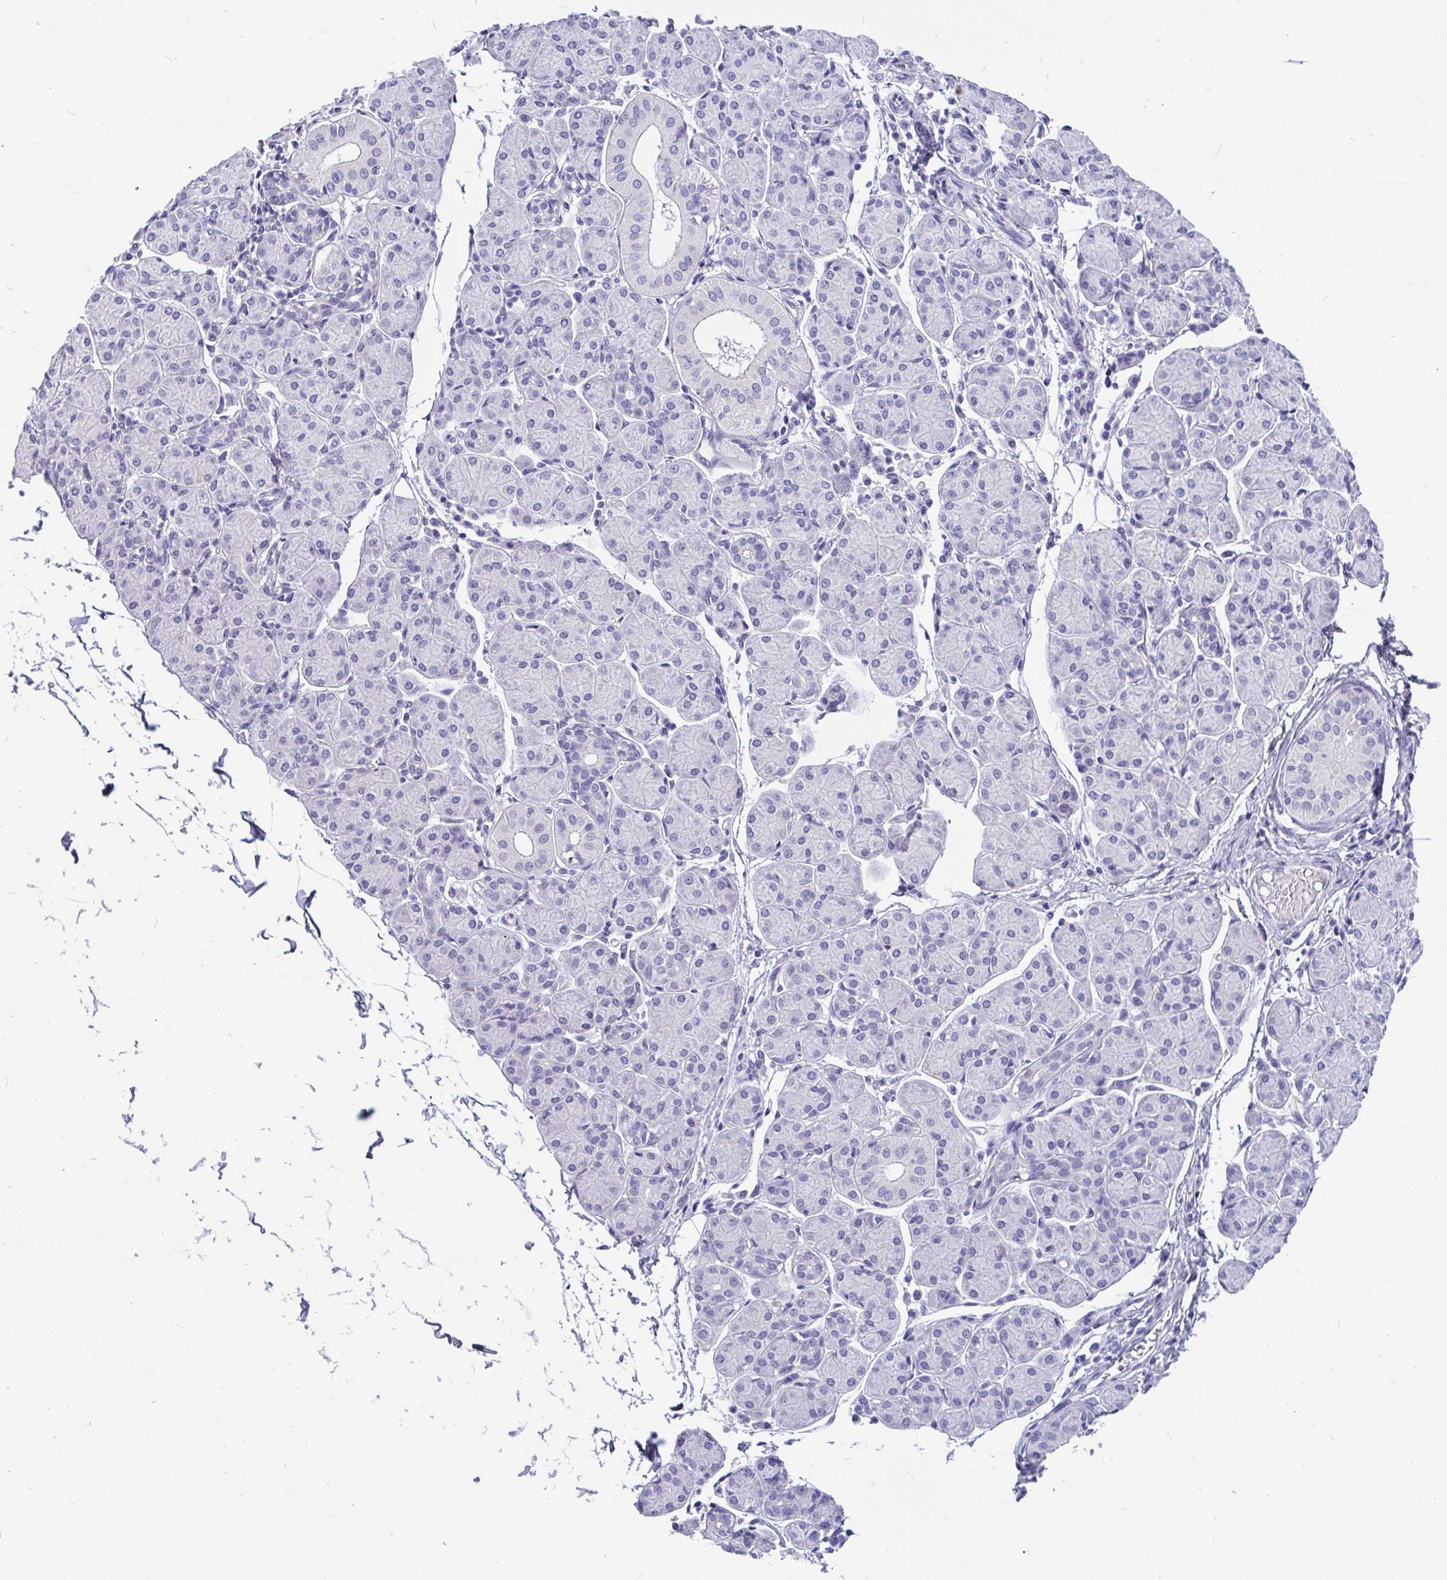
{"staining": {"intensity": "negative", "quantity": "none", "location": "none"}, "tissue": "salivary gland", "cell_type": "Glandular cells", "image_type": "normal", "snomed": [{"axis": "morphology", "description": "Normal tissue, NOS"}, {"axis": "morphology", "description": "Inflammation, NOS"}, {"axis": "topography", "description": "Lymph node"}, {"axis": "topography", "description": "Salivary gland"}], "caption": "A photomicrograph of salivary gland stained for a protein shows no brown staining in glandular cells.", "gene": "KIAA2013", "patient": {"sex": "male", "age": 3}}